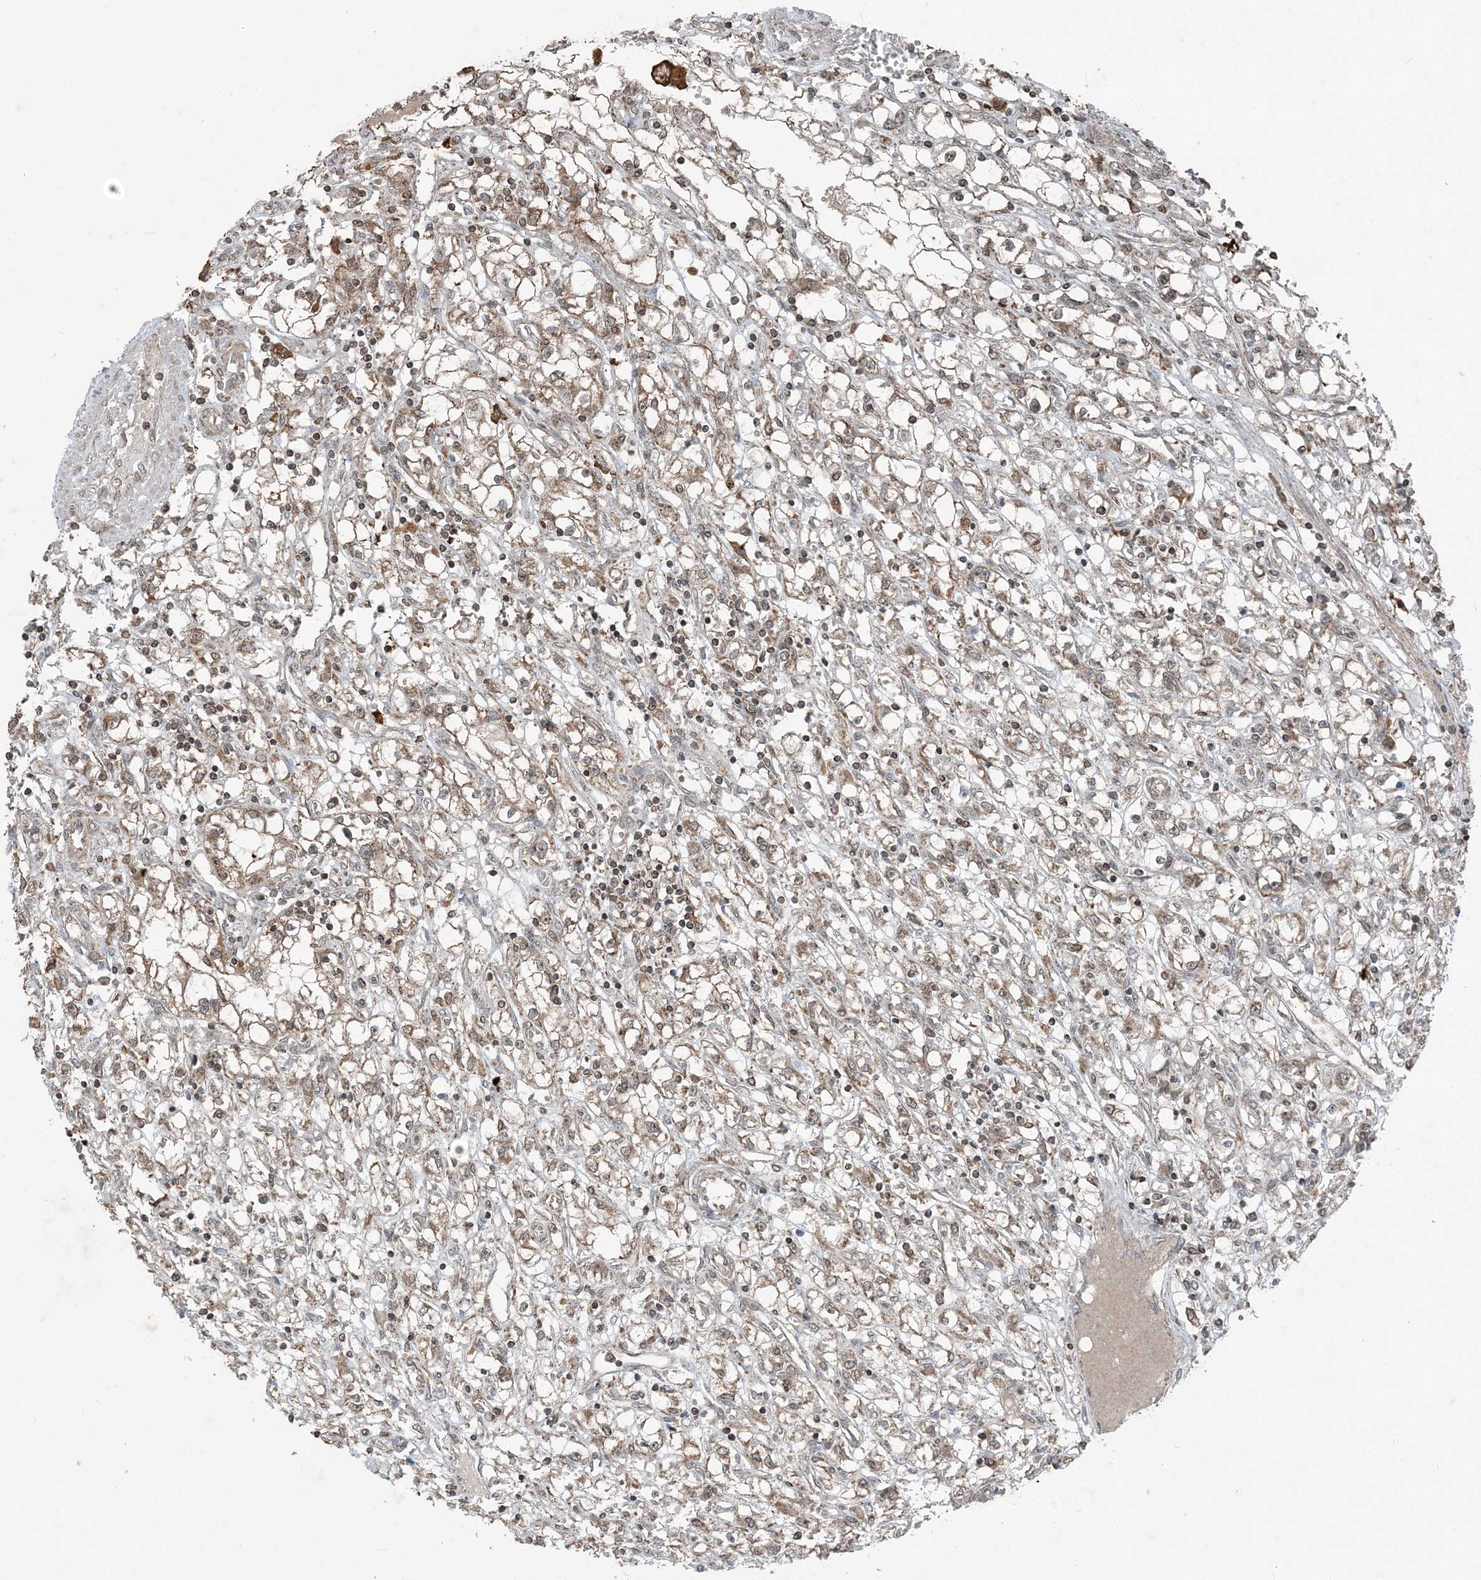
{"staining": {"intensity": "moderate", "quantity": ">75%", "location": "cytoplasmic/membranous"}, "tissue": "renal cancer", "cell_type": "Tumor cells", "image_type": "cancer", "snomed": [{"axis": "morphology", "description": "Adenocarcinoma, NOS"}, {"axis": "topography", "description": "Kidney"}], "caption": "Immunohistochemistry image of renal adenocarcinoma stained for a protein (brown), which exhibits medium levels of moderate cytoplasmic/membranous expression in about >75% of tumor cells.", "gene": "GNL1", "patient": {"sex": "male", "age": 56}}